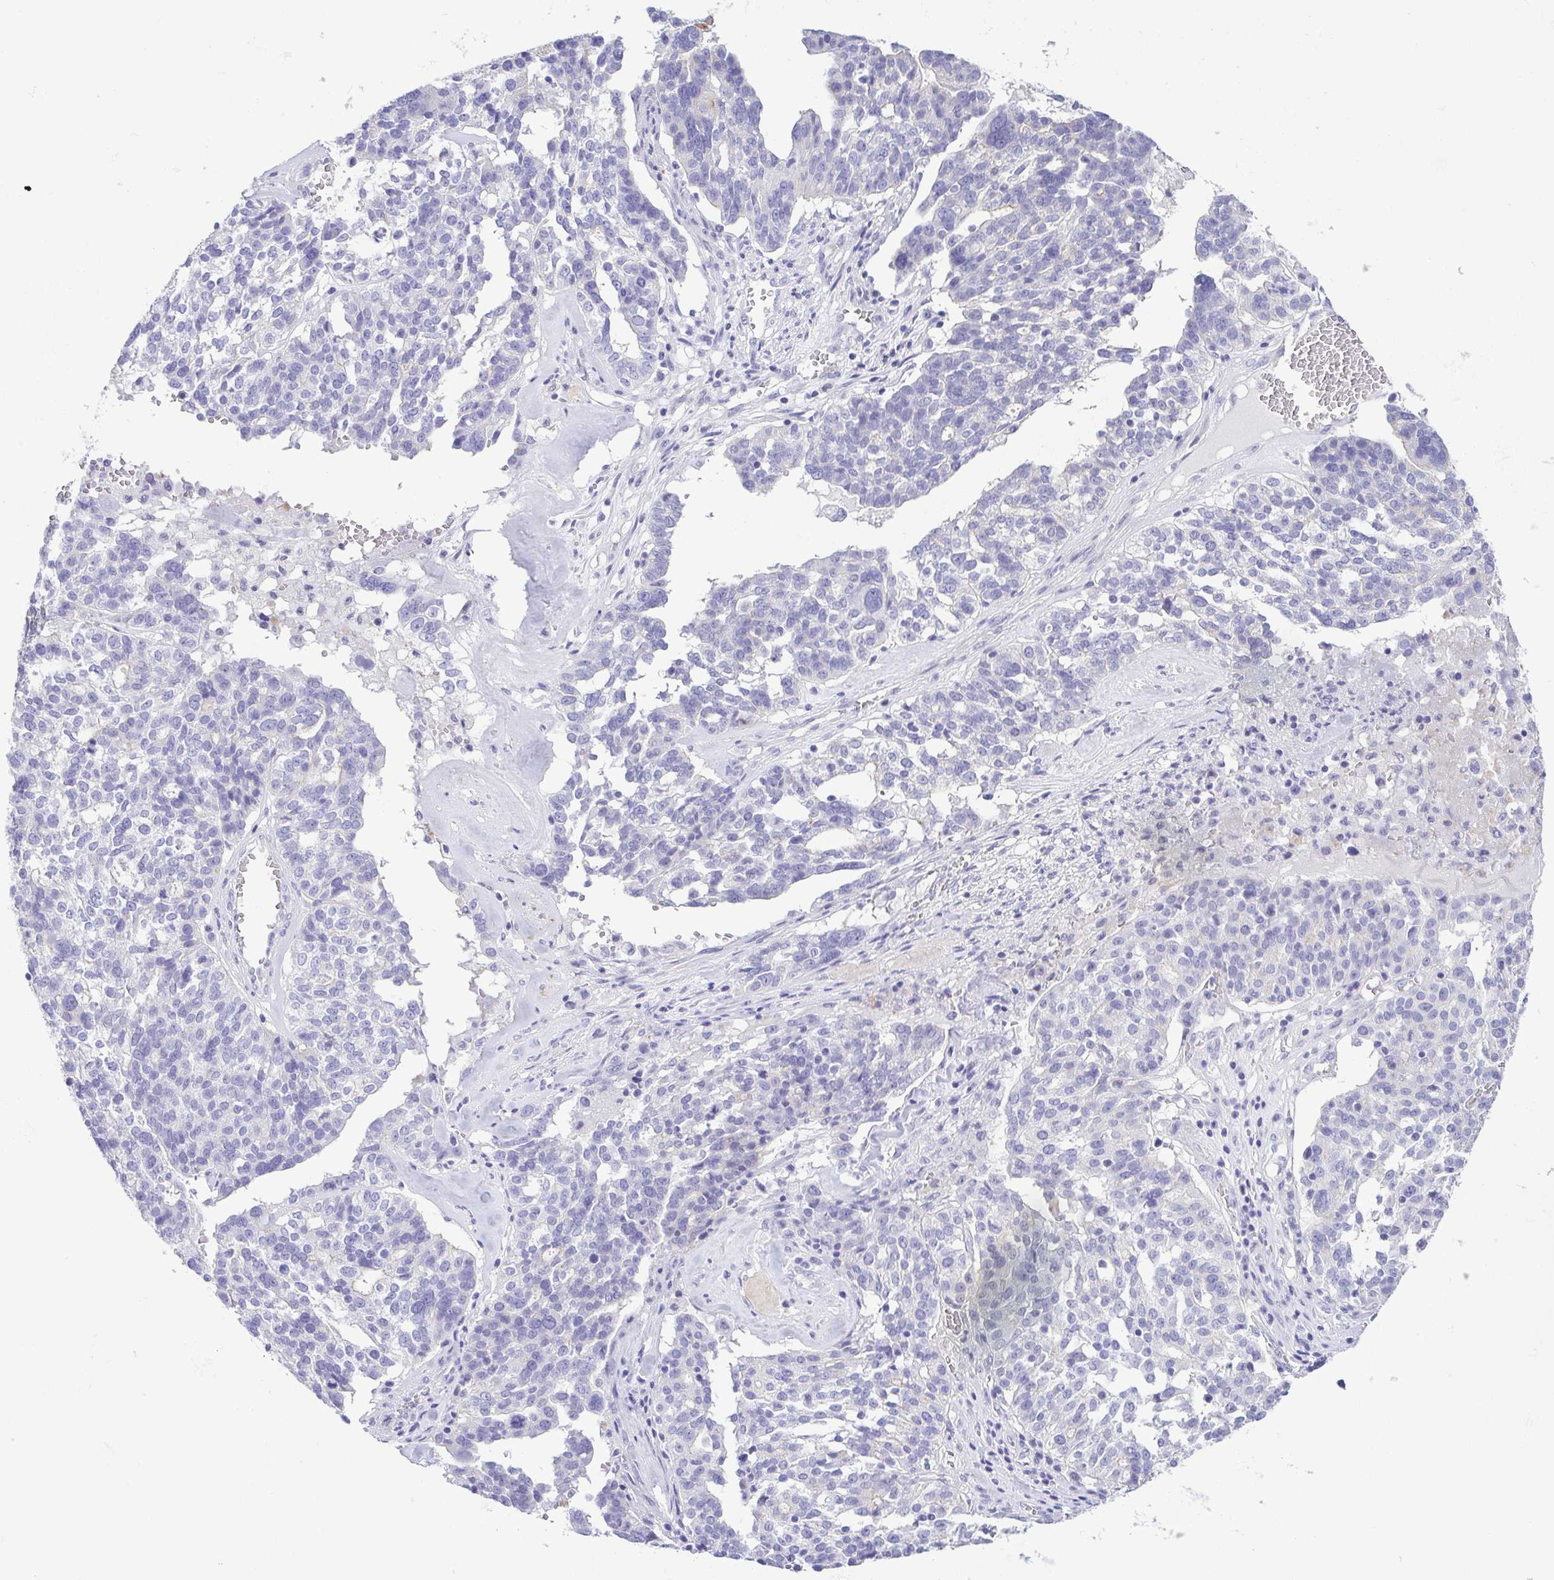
{"staining": {"intensity": "negative", "quantity": "none", "location": "none"}, "tissue": "ovarian cancer", "cell_type": "Tumor cells", "image_type": "cancer", "snomed": [{"axis": "morphology", "description": "Cystadenocarcinoma, serous, NOS"}, {"axis": "topography", "description": "Ovary"}], "caption": "Serous cystadenocarcinoma (ovarian) was stained to show a protein in brown. There is no significant staining in tumor cells. (DAB (3,3'-diaminobenzidine) immunohistochemistry, high magnification).", "gene": "EPB42", "patient": {"sex": "female", "age": 59}}